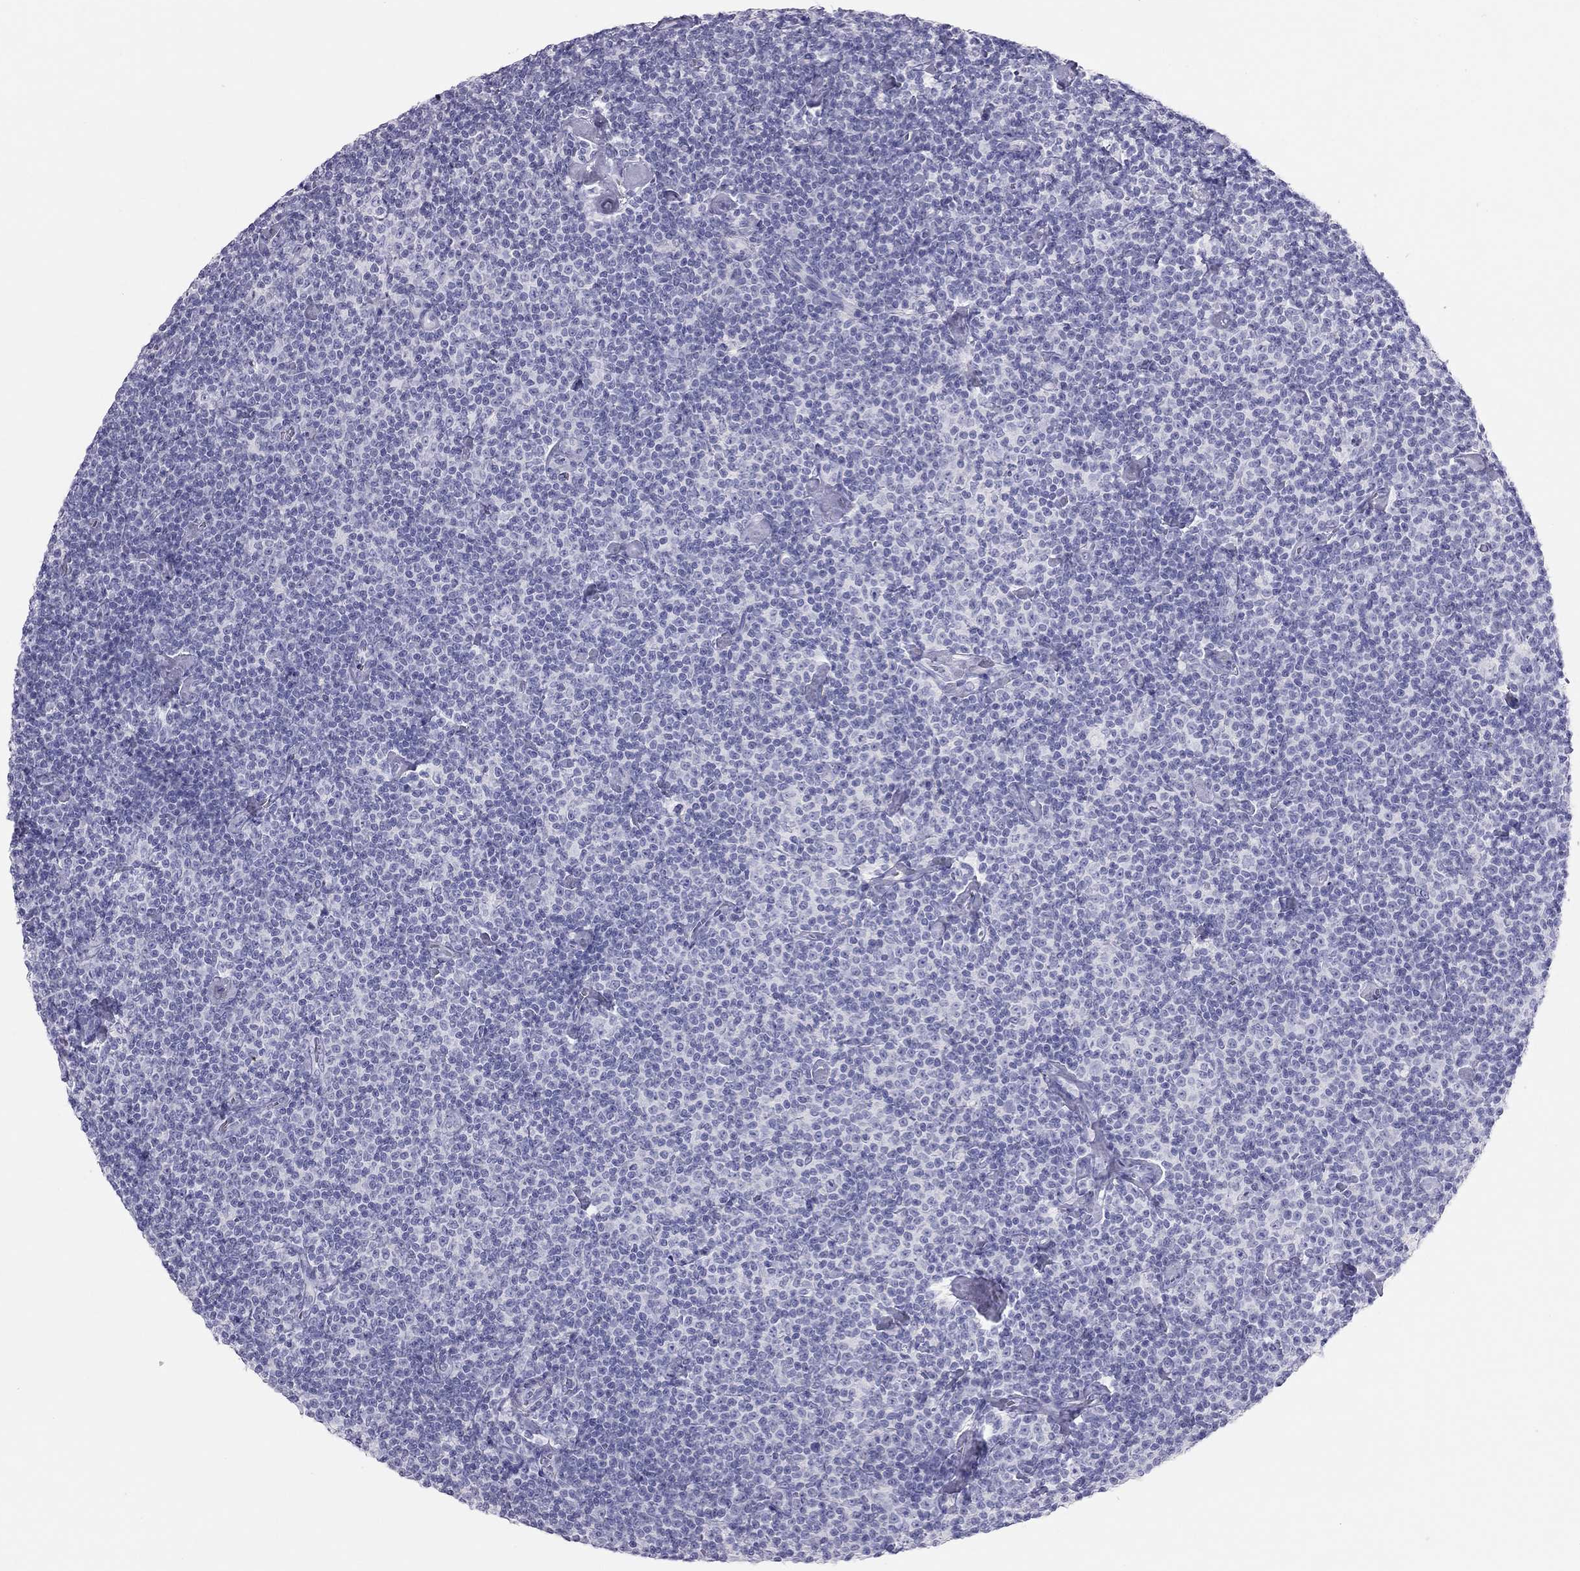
{"staining": {"intensity": "negative", "quantity": "none", "location": "none"}, "tissue": "lymphoma", "cell_type": "Tumor cells", "image_type": "cancer", "snomed": [{"axis": "morphology", "description": "Malignant lymphoma, non-Hodgkin's type, Low grade"}, {"axis": "topography", "description": "Lymph node"}], "caption": "Immunohistochemistry (IHC) image of human malignant lymphoma, non-Hodgkin's type (low-grade) stained for a protein (brown), which reveals no expression in tumor cells.", "gene": "KLRG1", "patient": {"sex": "male", "age": 81}}